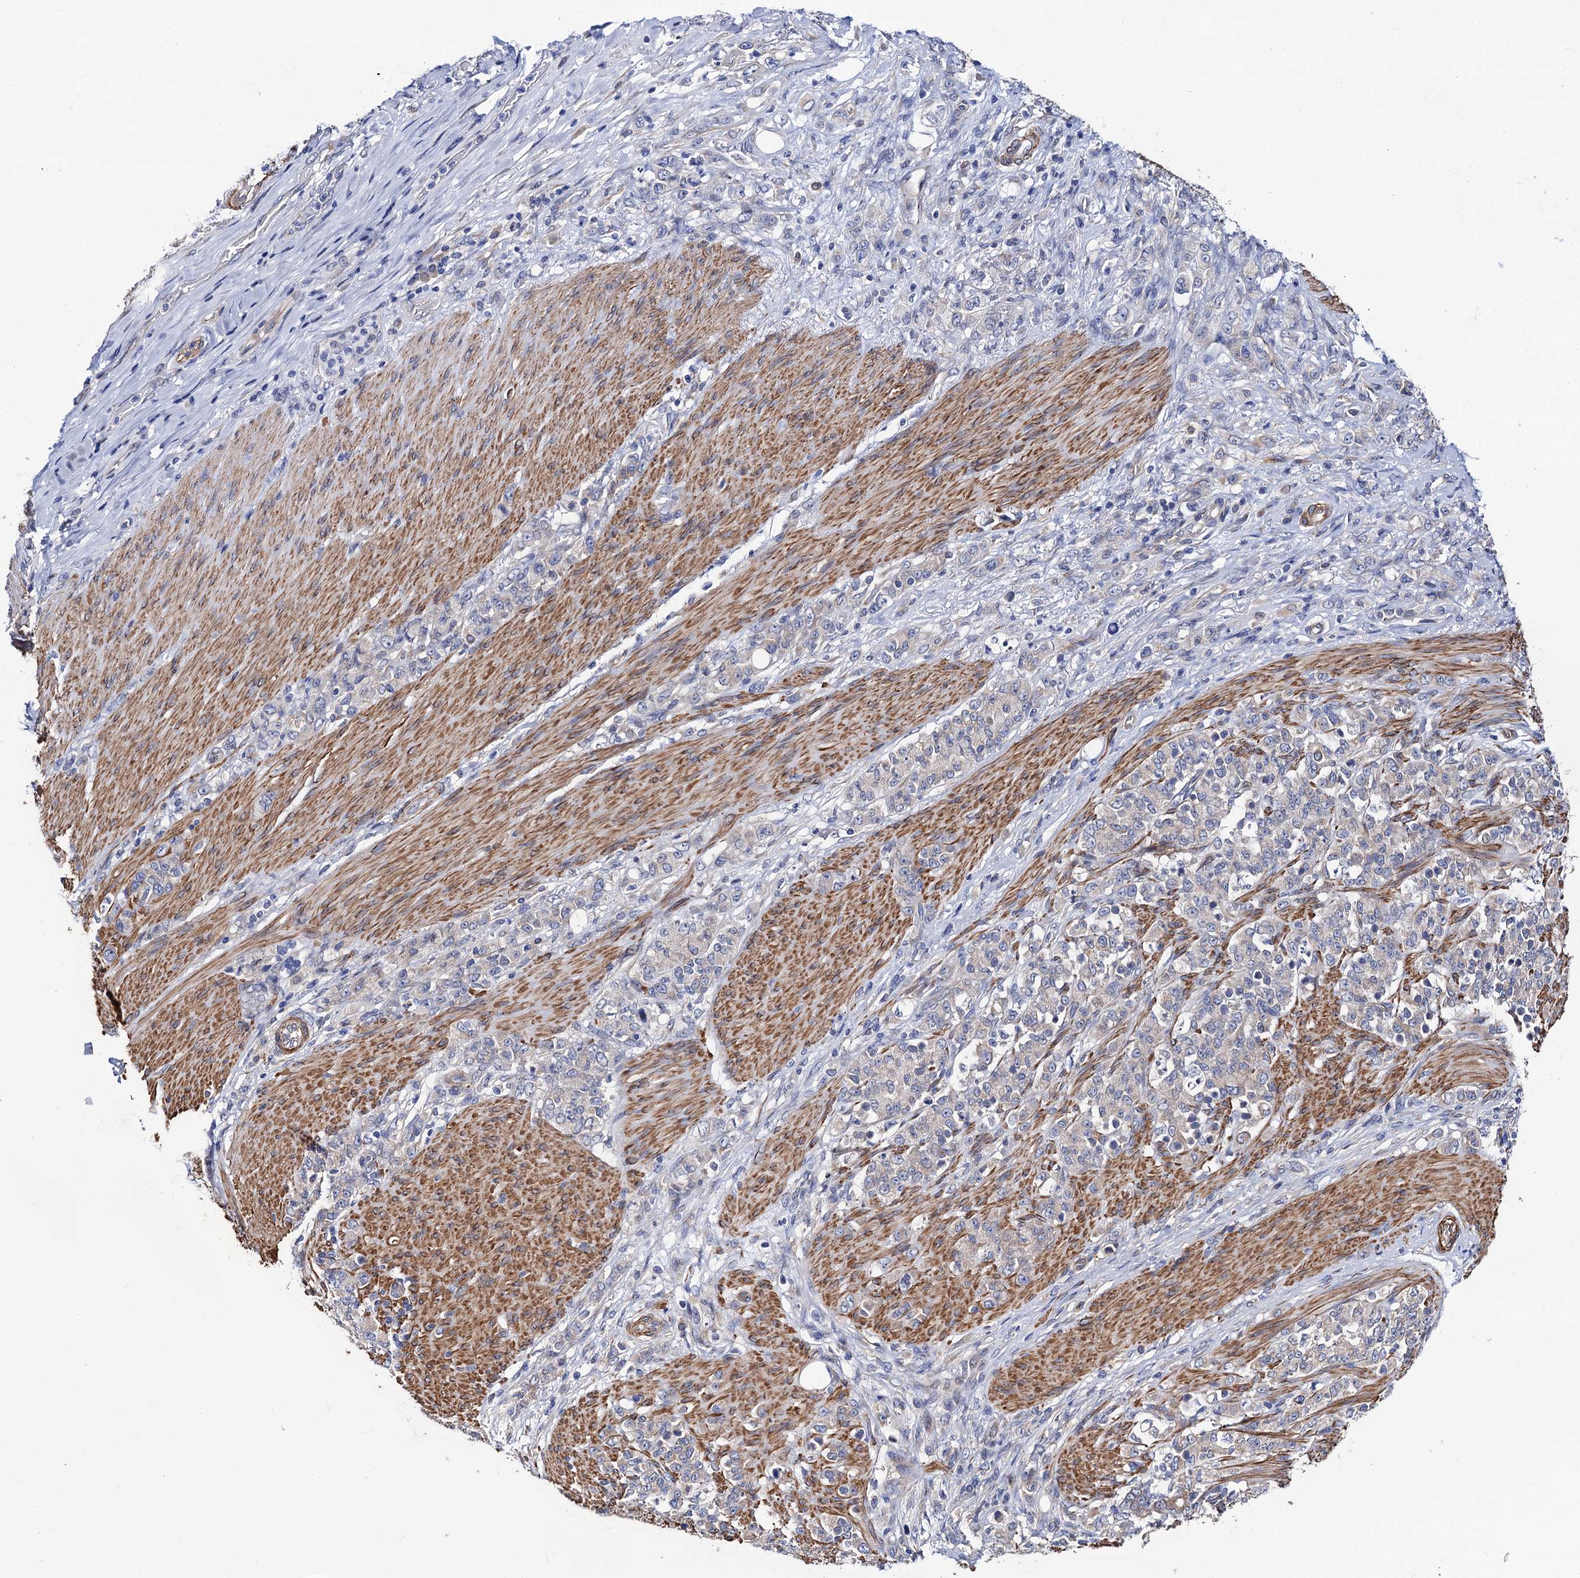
{"staining": {"intensity": "negative", "quantity": "none", "location": "none"}, "tissue": "stomach cancer", "cell_type": "Tumor cells", "image_type": "cancer", "snomed": [{"axis": "morphology", "description": "Adenocarcinoma, NOS"}, {"axis": "topography", "description": "Stomach"}], "caption": "Tumor cells show no significant staining in stomach cancer.", "gene": "ZDHHC18", "patient": {"sex": "female", "age": 79}}